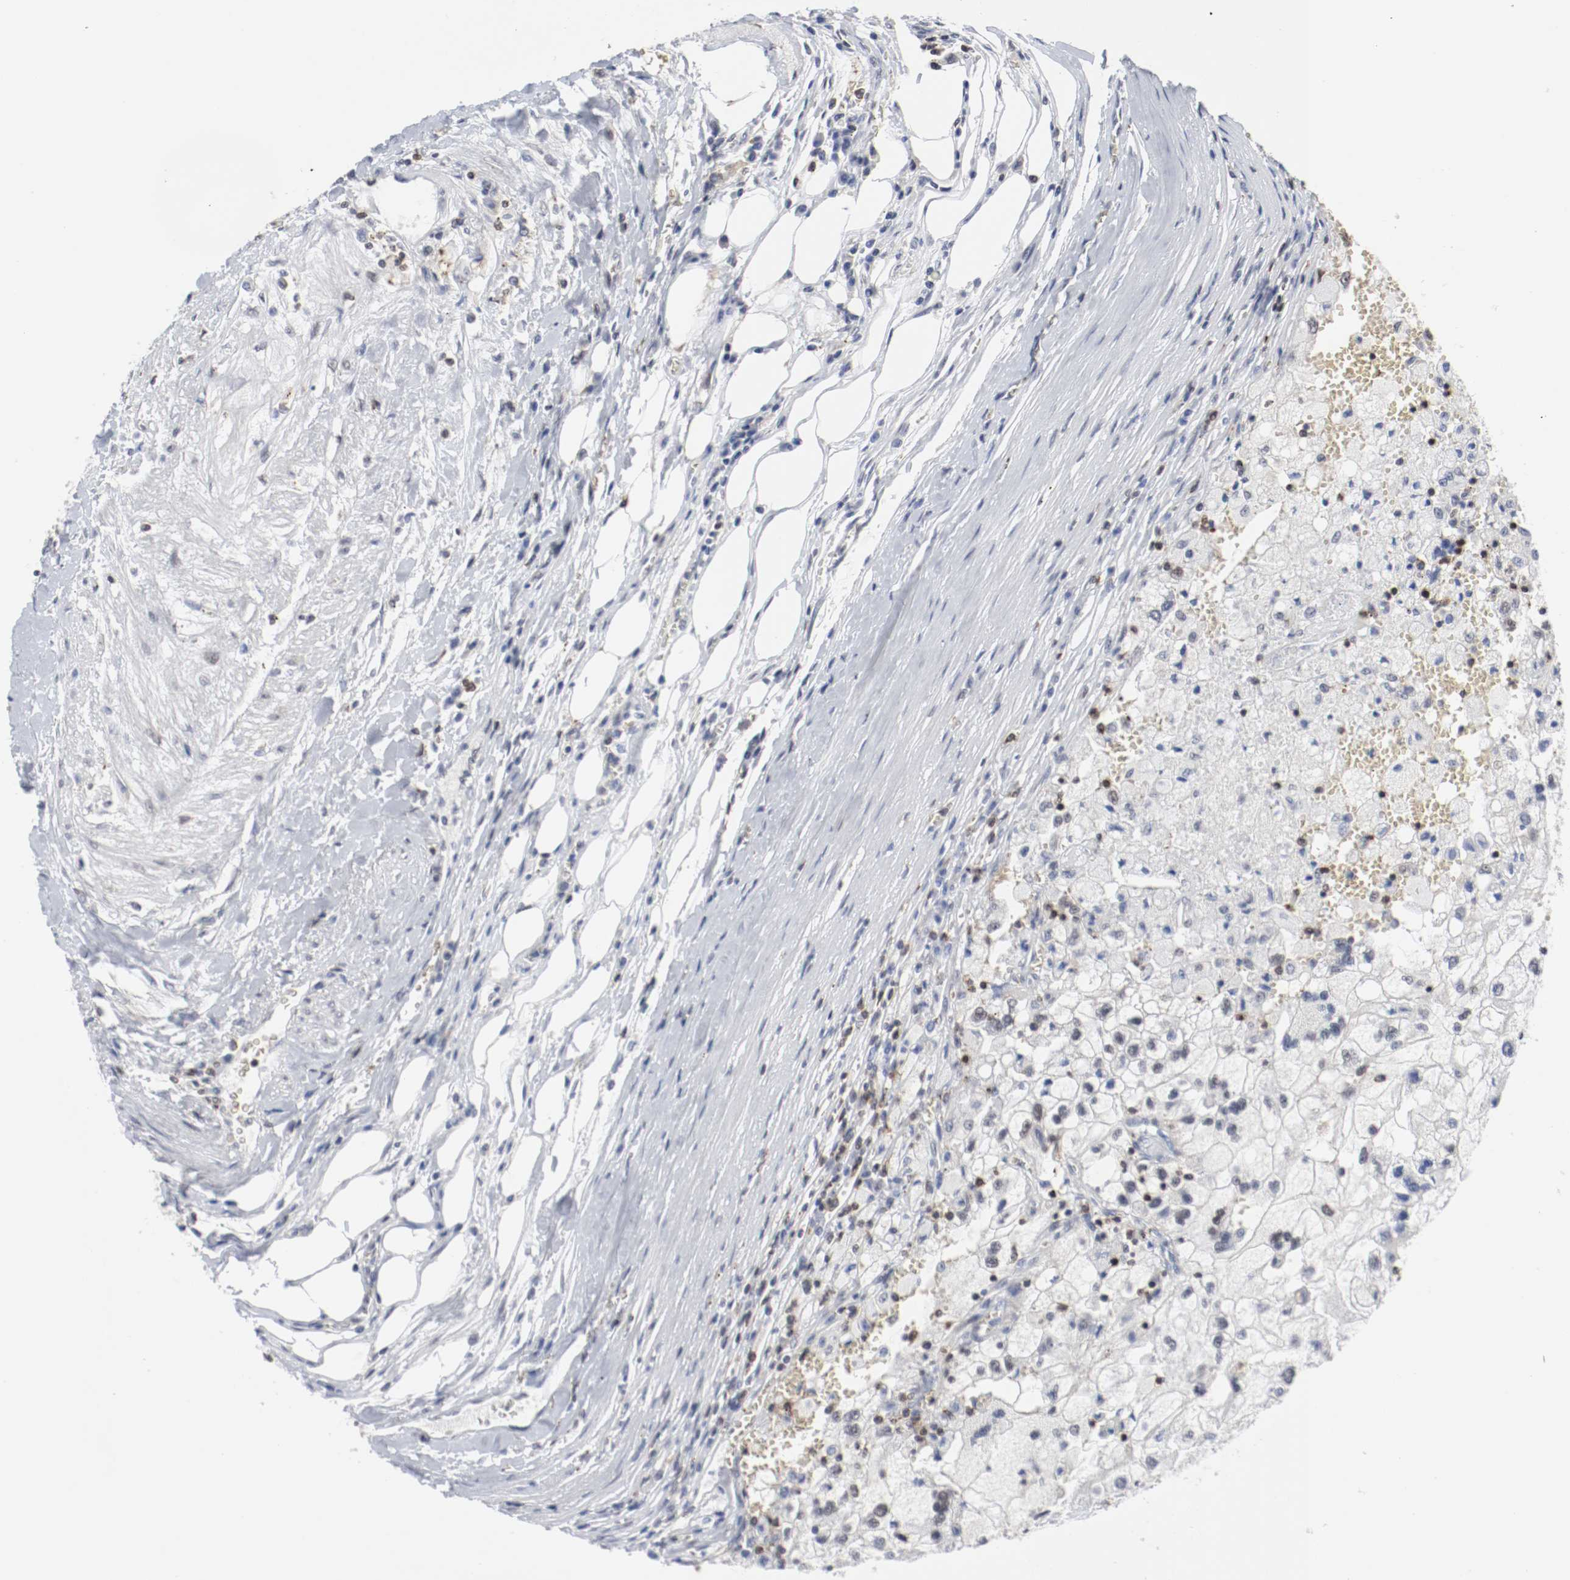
{"staining": {"intensity": "negative", "quantity": "none", "location": "none"}, "tissue": "renal cancer", "cell_type": "Tumor cells", "image_type": "cancer", "snomed": [{"axis": "morphology", "description": "Normal tissue, NOS"}, {"axis": "morphology", "description": "Adenocarcinoma, NOS"}, {"axis": "topography", "description": "Kidney"}], "caption": "IHC of human adenocarcinoma (renal) reveals no expression in tumor cells.", "gene": "JUND", "patient": {"sex": "male", "age": 71}}